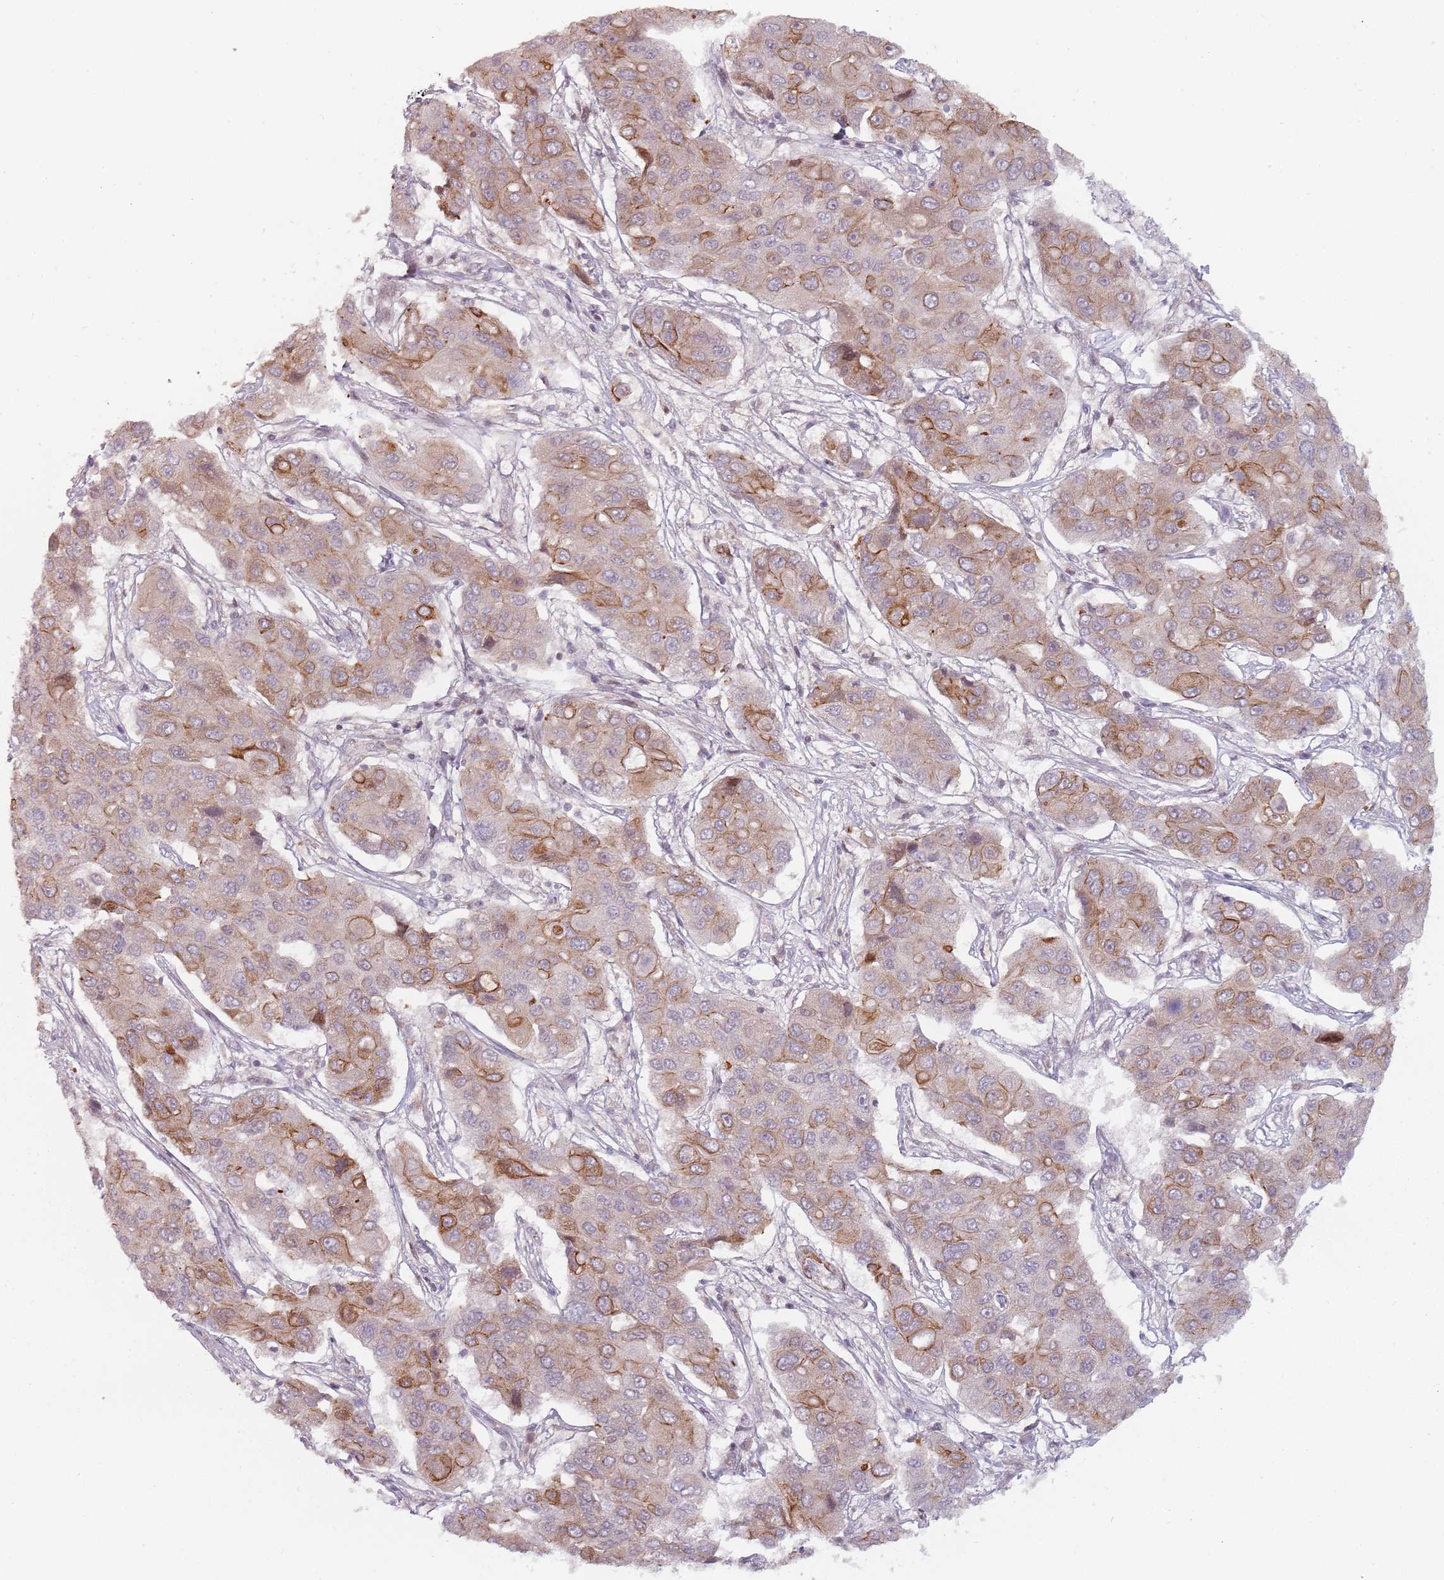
{"staining": {"intensity": "moderate", "quantity": "<25%", "location": "cytoplasmic/membranous"}, "tissue": "liver cancer", "cell_type": "Tumor cells", "image_type": "cancer", "snomed": [{"axis": "morphology", "description": "Cholangiocarcinoma"}, {"axis": "topography", "description": "Liver"}], "caption": "Human liver cancer (cholangiocarcinoma) stained with a brown dye demonstrates moderate cytoplasmic/membranous positive expression in about <25% of tumor cells.", "gene": "RPS6KA2", "patient": {"sex": "male", "age": 67}}